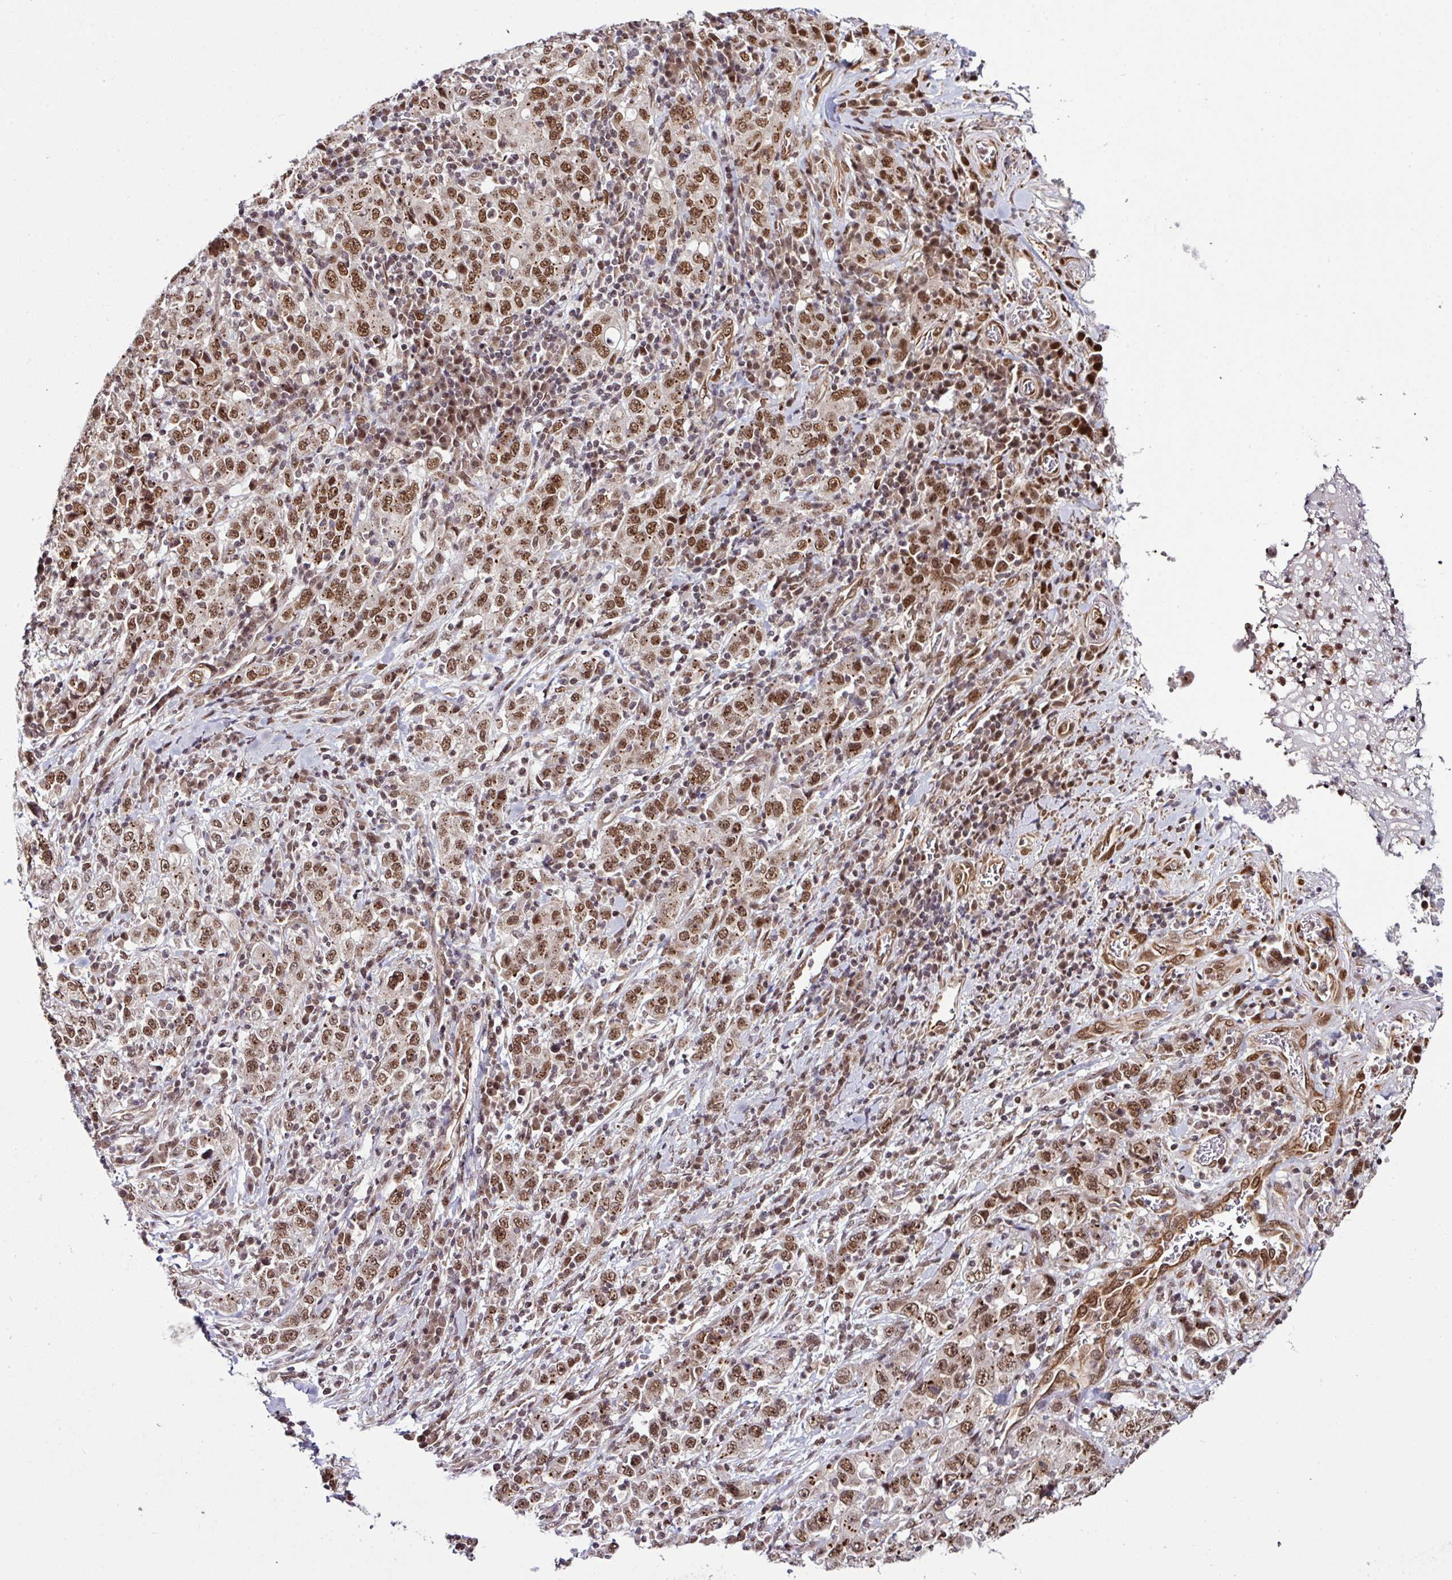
{"staining": {"intensity": "moderate", "quantity": ">75%", "location": "nuclear"}, "tissue": "stomach cancer", "cell_type": "Tumor cells", "image_type": "cancer", "snomed": [{"axis": "morphology", "description": "Normal tissue, NOS"}, {"axis": "morphology", "description": "Adenocarcinoma, NOS"}, {"axis": "topography", "description": "Stomach, upper"}, {"axis": "topography", "description": "Stomach"}], "caption": "IHC staining of stomach adenocarcinoma, which exhibits medium levels of moderate nuclear expression in about >75% of tumor cells indicating moderate nuclear protein staining. The staining was performed using DAB (brown) for protein detection and nuclei were counterstained in hematoxylin (blue).", "gene": "MORF4L2", "patient": {"sex": "male", "age": 59}}